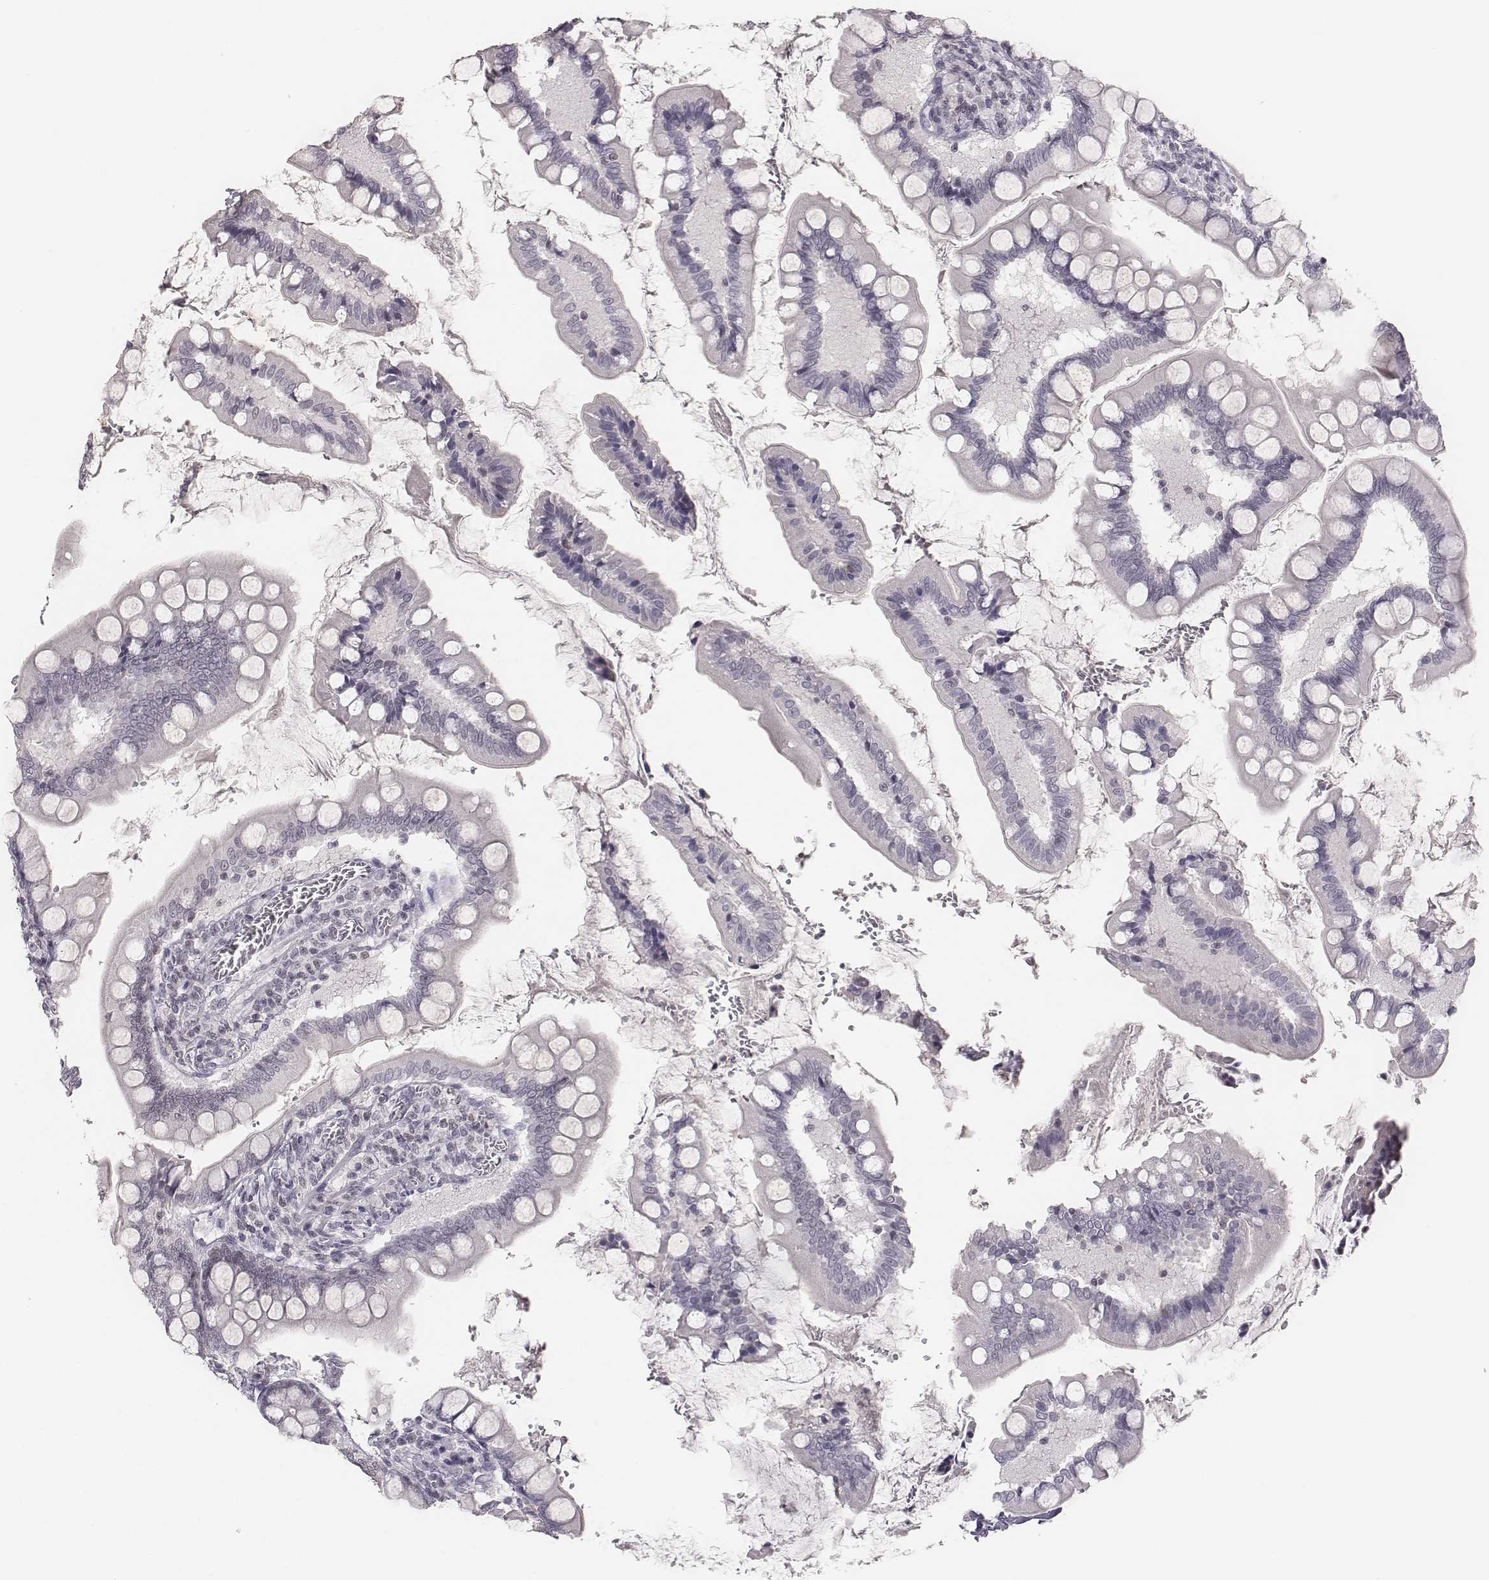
{"staining": {"intensity": "moderate", "quantity": "<25%", "location": "nuclear"}, "tissue": "small intestine", "cell_type": "Glandular cells", "image_type": "normal", "snomed": [{"axis": "morphology", "description": "Normal tissue, NOS"}, {"axis": "topography", "description": "Small intestine"}], "caption": "Protein staining of unremarkable small intestine displays moderate nuclear expression in about <25% of glandular cells.", "gene": "NIFK", "patient": {"sex": "female", "age": 56}}